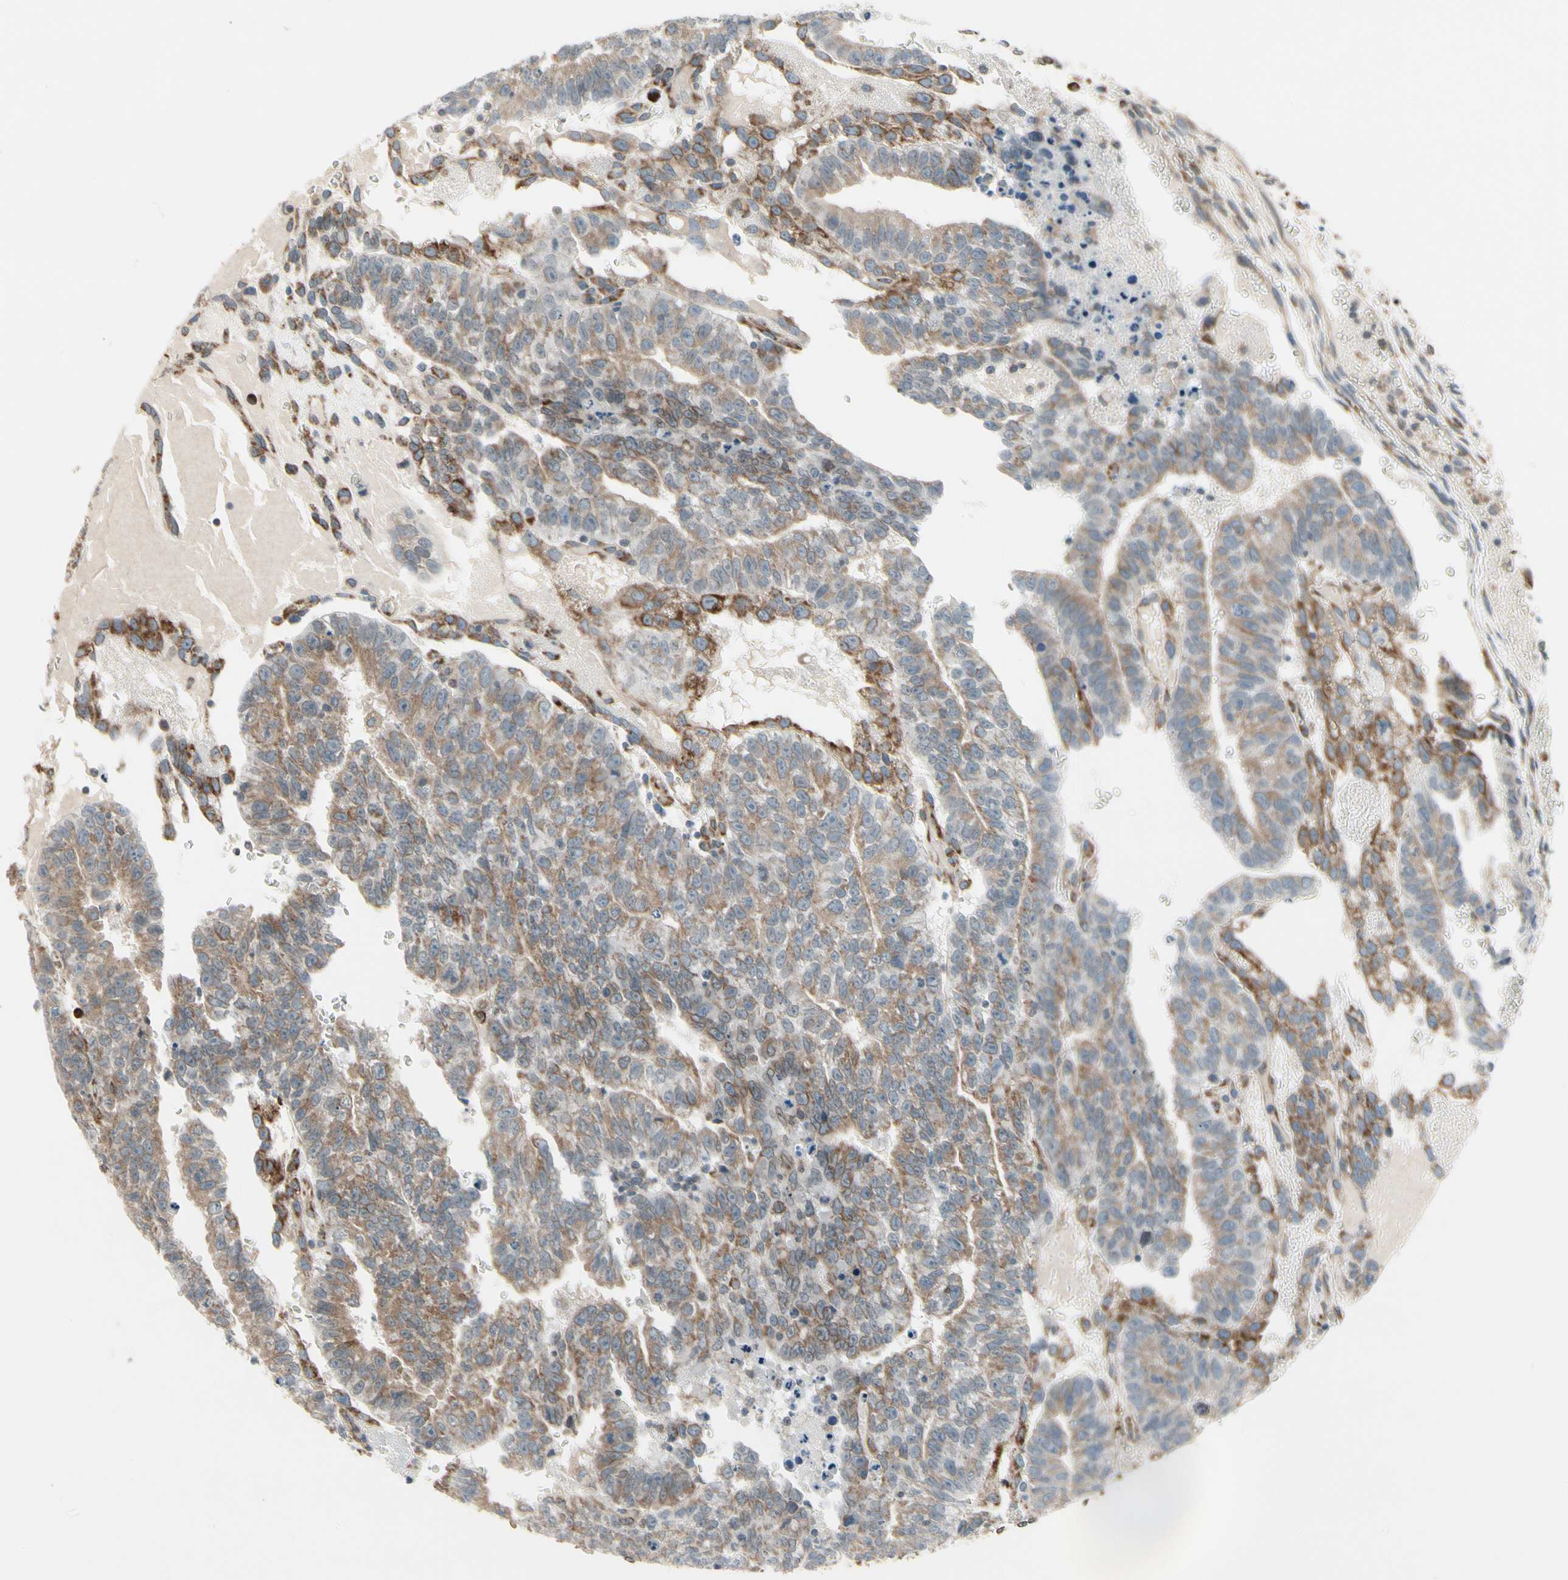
{"staining": {"intensity": "moderate", "quantity": ">75%", "location": "cytoplasmic/membranous"}, "tissue": "testis cancer", "cell_type": "Tumor cells", "image_type": "cancer", "snomed": [{"axis": "morphology", "description": "Seminoma, NOS"}, {"axis": "morphology", "description": "Carcinoma, Embryonal, NOS"}, {"axis": "topography", "description": "Testis"}], "caption": "A photomicrograph showing moderate cytoplasmic/membranous positivity in approximately >75% of tumor cells in testis cancer, as visualized by brown immunohistochemical staining.", "gene": "FNDC3A", "patient": {"sex": "male", "age": 52}}